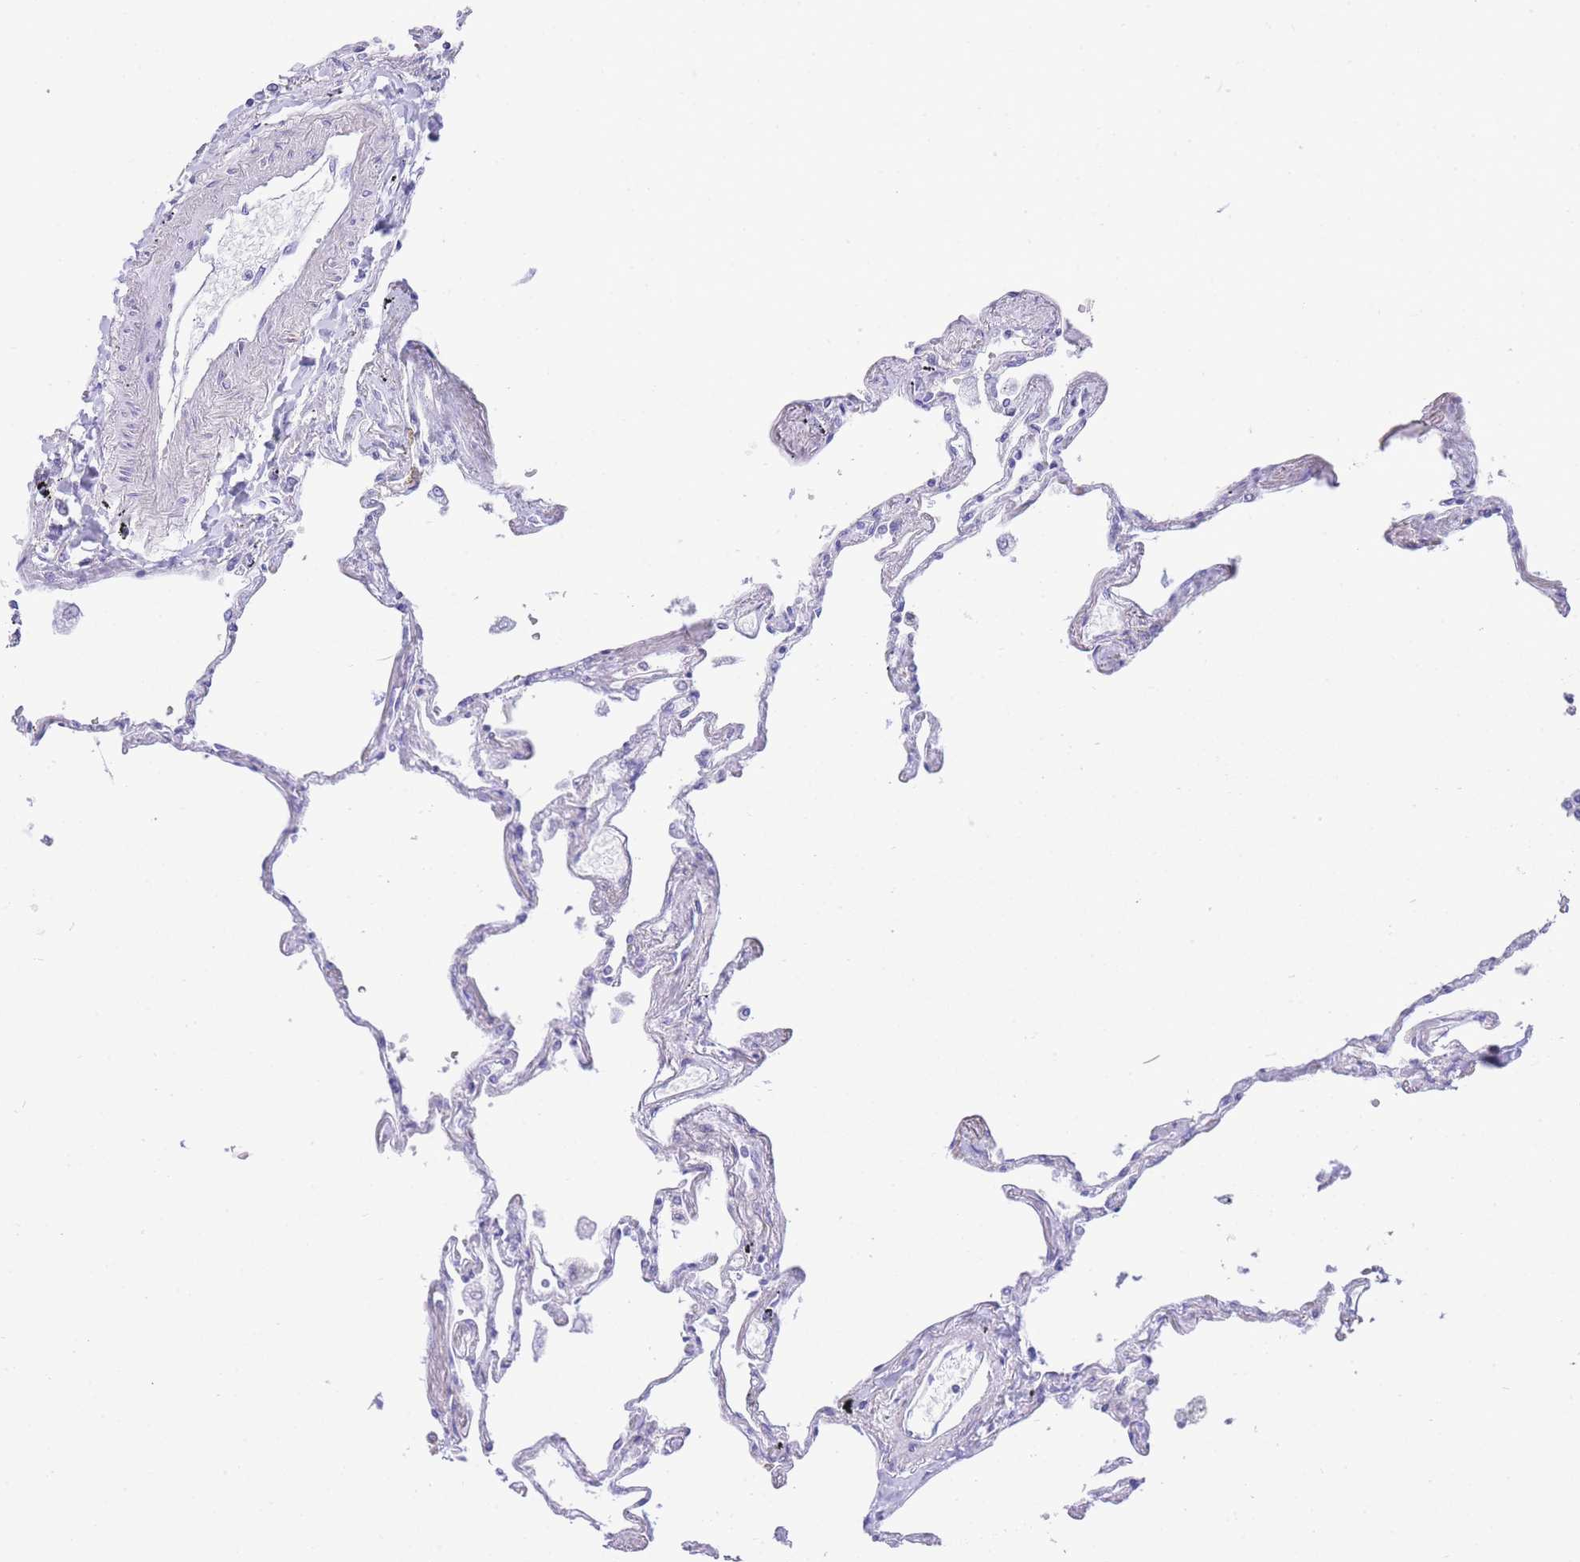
{"staining": {"intensity": "negative", "quantity": "none", "location": "none"}, "tissue": "lung", "cell_type": "Alveolar cells", "image_type": "normal", "snomed": [{"axis": "morphology", "description": "Normal tissue, NOS"}, {"axis": "topography", "description": "Lung"}], "caption": "Immunohistochemistry image of benign lung stained for a protein (brown), which shows no expression in alveolar cells.", "gene": "ACSM4", "patient": {"sex": "female", "age": 67}}